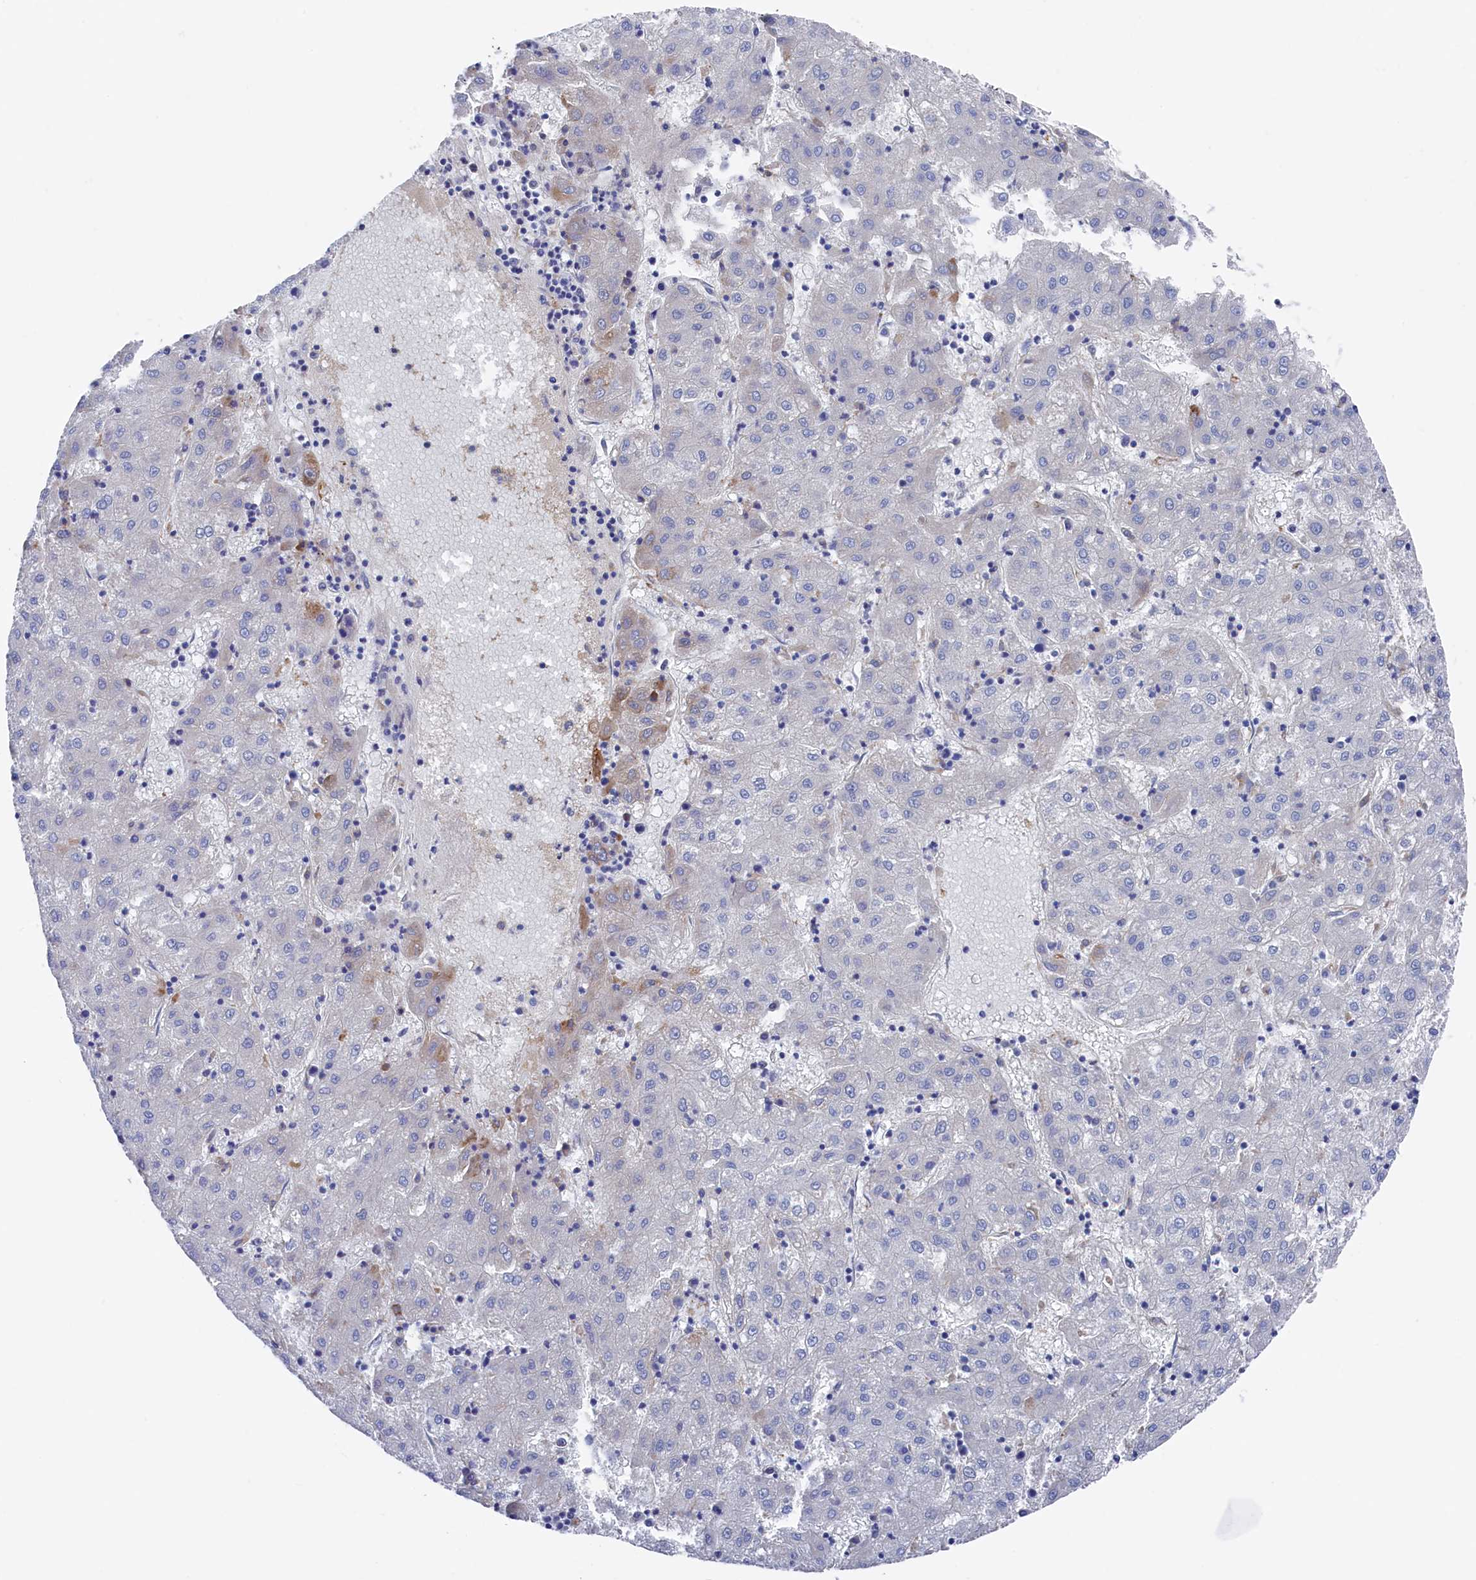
{"staining": {"intensity": "negative", "quantity": "none", "location": "none"}, "tissue": "liver cancer", "cell_type": "Tumor cells", "image_type": "cancer", "snomed": [{"axis": "morphology", "description": "Carcinoma, Hepatocellular, NOS"}, {"axis": "topography", "description": "Liver"}], "caption": "A histopathology image of human hepatocellular carcinoma (liver) is negative for staining in tumor cells.", "gene": "C12orf73", "patient": {"sex": "male", "age": 72}}